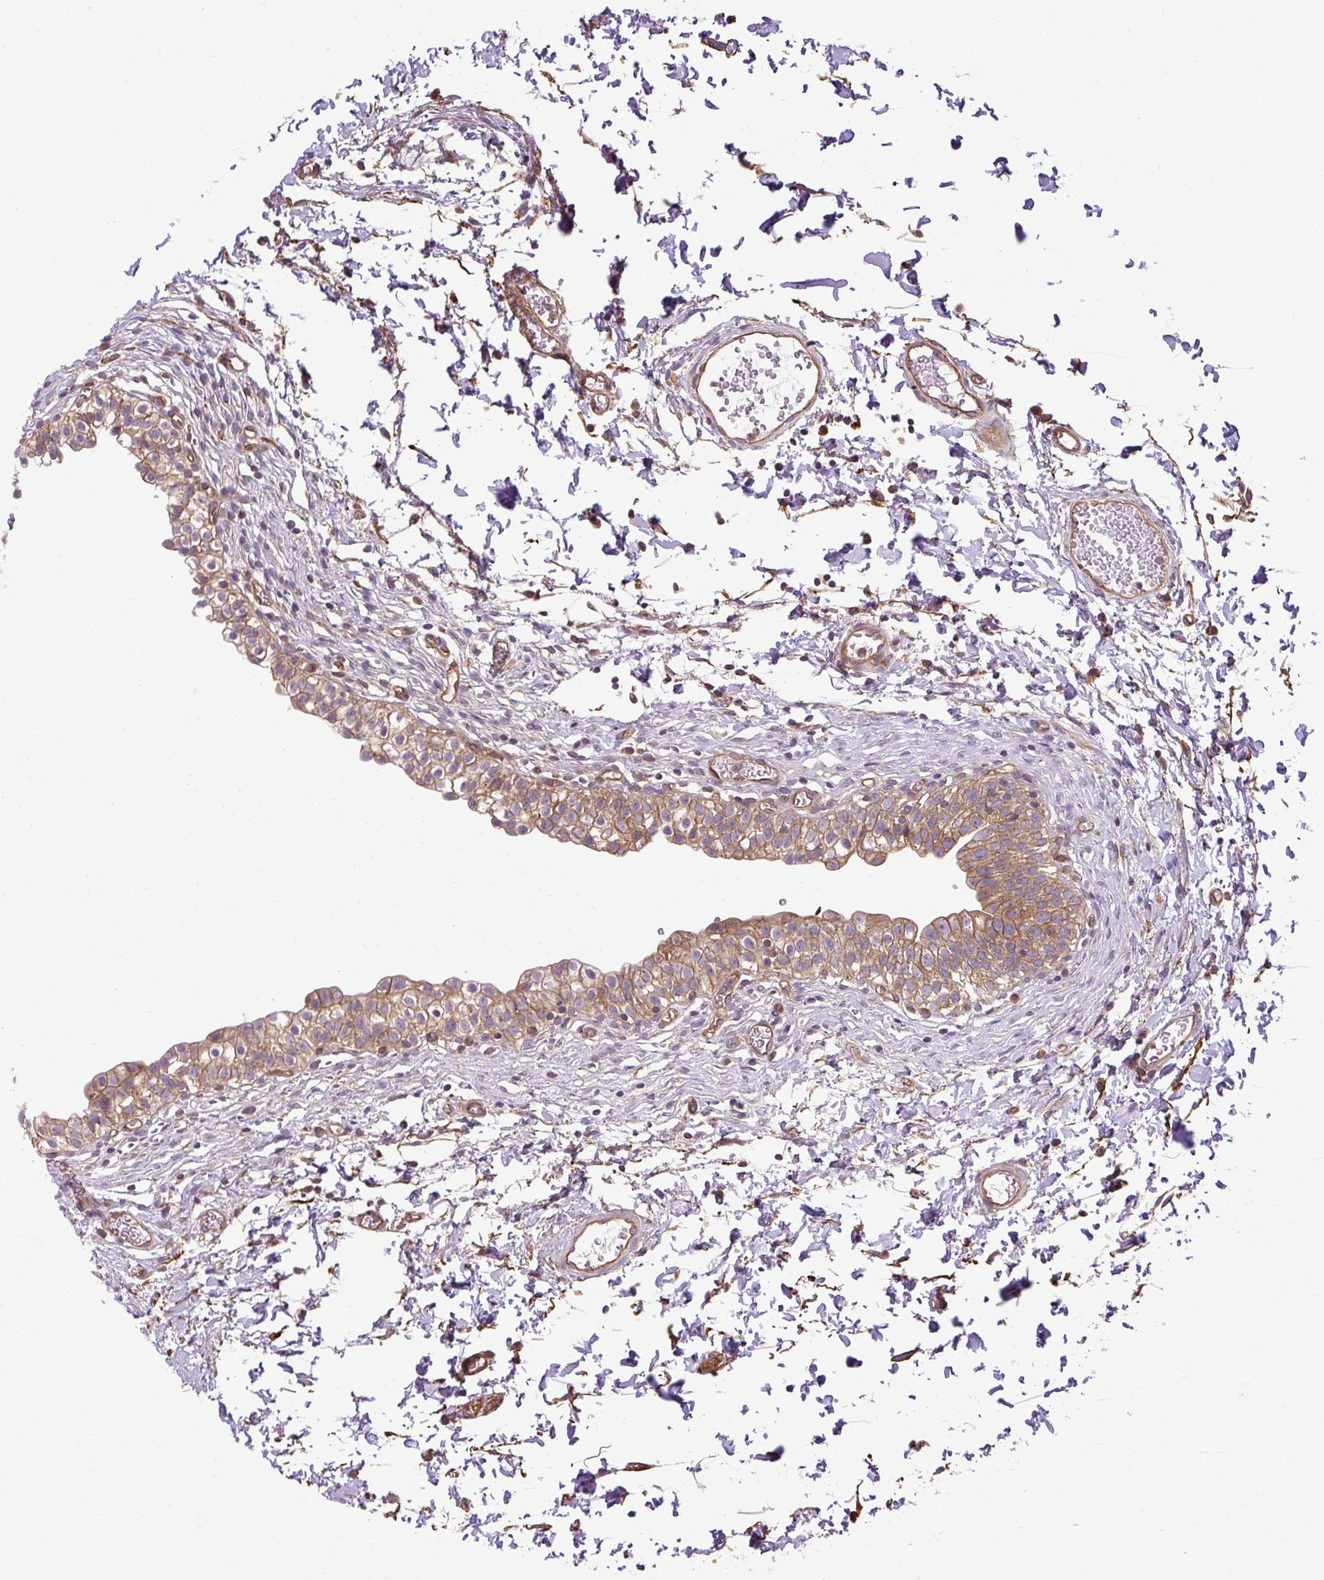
{"staining": {"intensity": "moderate", "quantity": ">75%", "location": "cytoplasmic/membranous"}, "tissue": "urinary bladder", "cell_type": "Urothelial cells", "image_type": "normal", "snomed": [{"axis": "morphology", "description": "Normal tissue, NOS"}, {"axis": "topography", "description": "Urinary bladder"}, {"axis": "topography", "description": "Peripheral nerve tissue"}], "caption": "DAB immunohistochemical staining of unremarkable urinary bladder shows moderate cytoplasmic/membranous protein staining in about >75% of urothelial cells.", "gene": "CCDC93", "patient": {"sex": "male", "age": 55}}